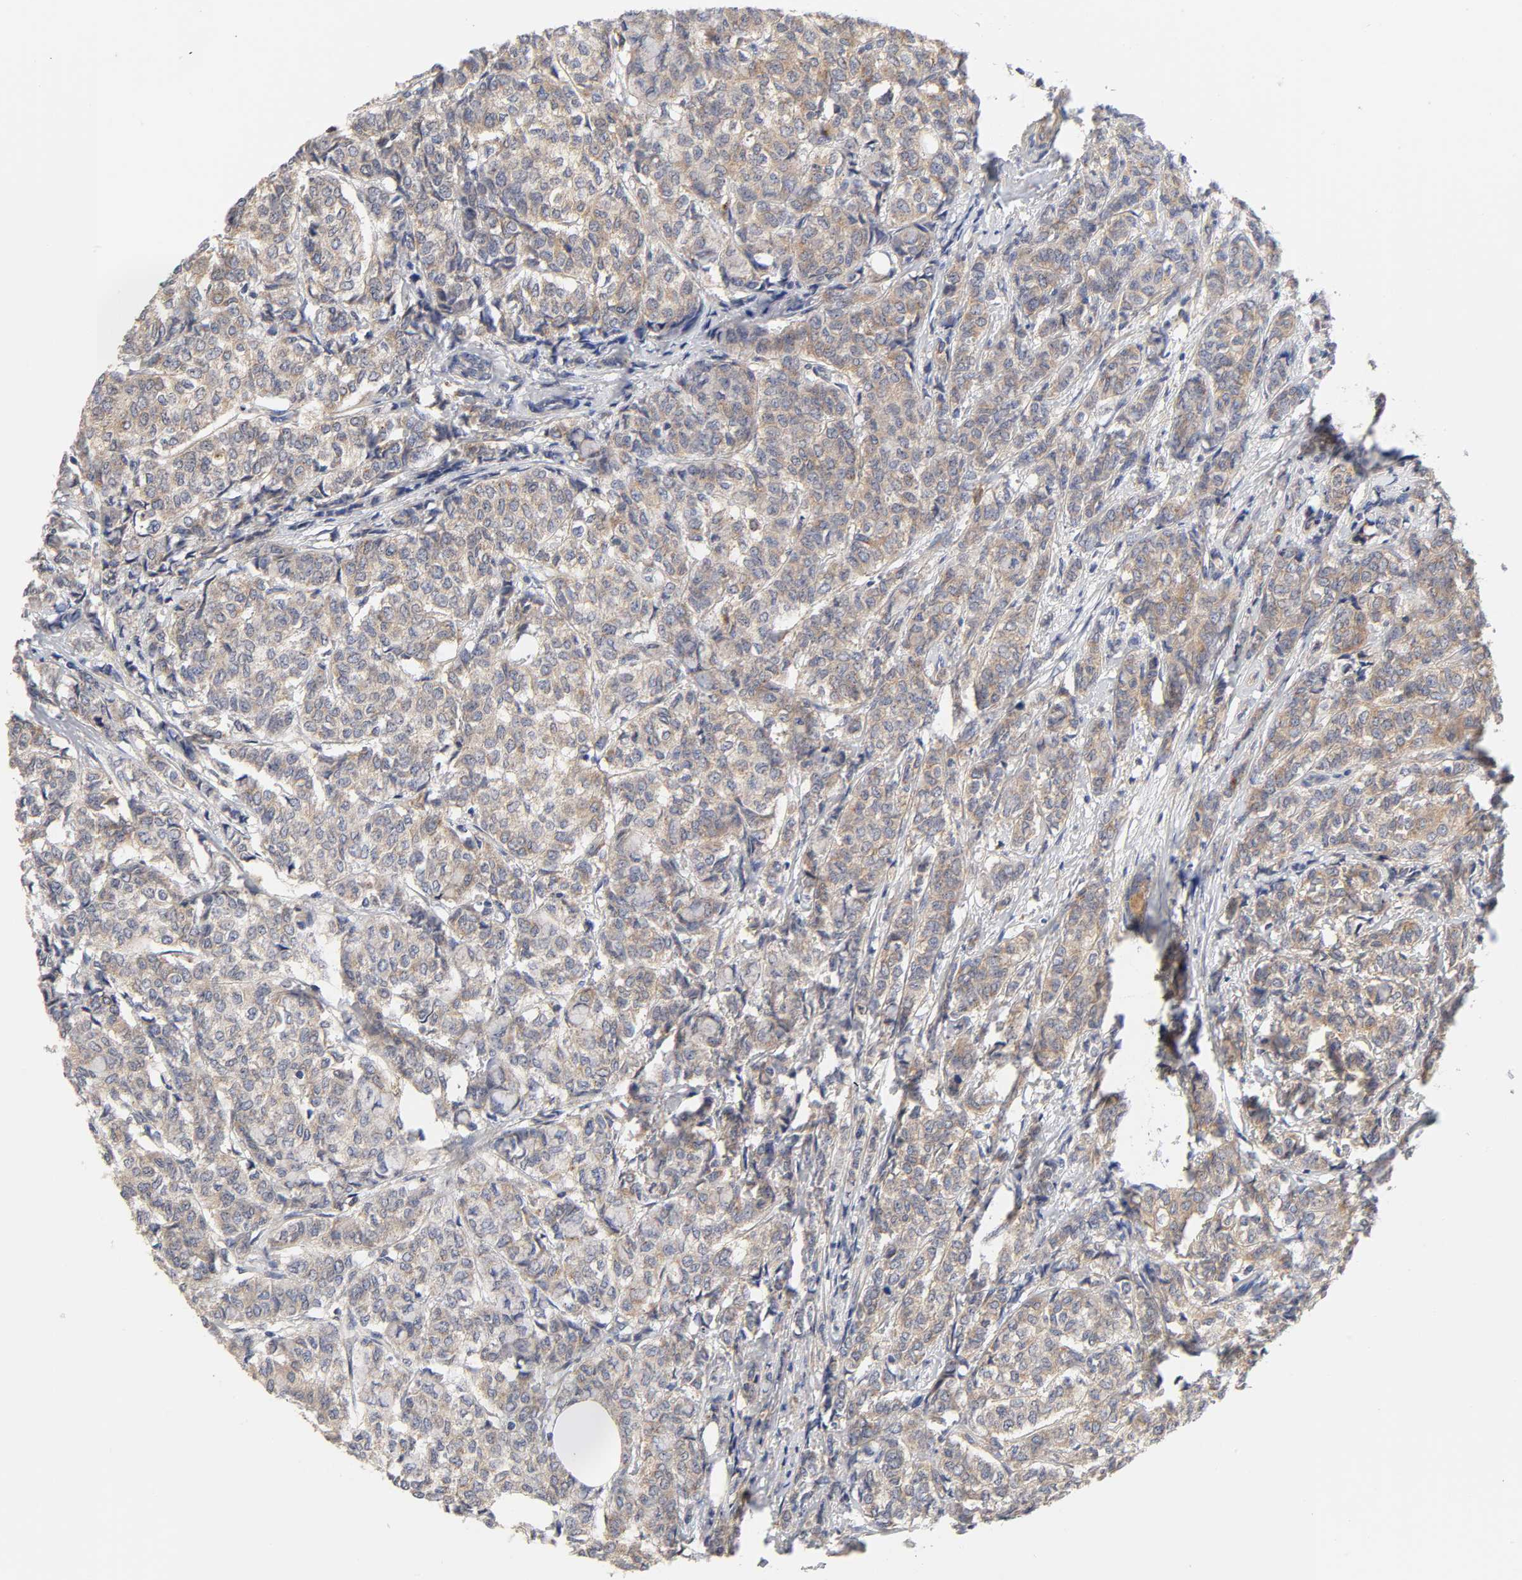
{"staining": {"intensity": "weak", "quantity": ">75%", "location": "cytoplasmic/membranous"}, "tissue": "breast cancer", "cell_type": "Tumor cells", "image_type": "cancer", "snomed": [{"axis": "morphology", "description": "Lobular carcinoma"}, {"axis": "topography", "description": "Breast"}], "caption": "High-magnification brightfield microscopy of lobular carcinoma (breast) stained with DAB (brown) and counterstained with hematoxylin (blue). tumor cells exhibit weak cytoplasmic/membranous staining is seen in about>75% of cells. (DAB (3,3'-diaminobenzidine) IHC with brightfield microscopy, high magnification).", "gene": "C17orf75", "patient": {"sex": "female", "age": 60}}